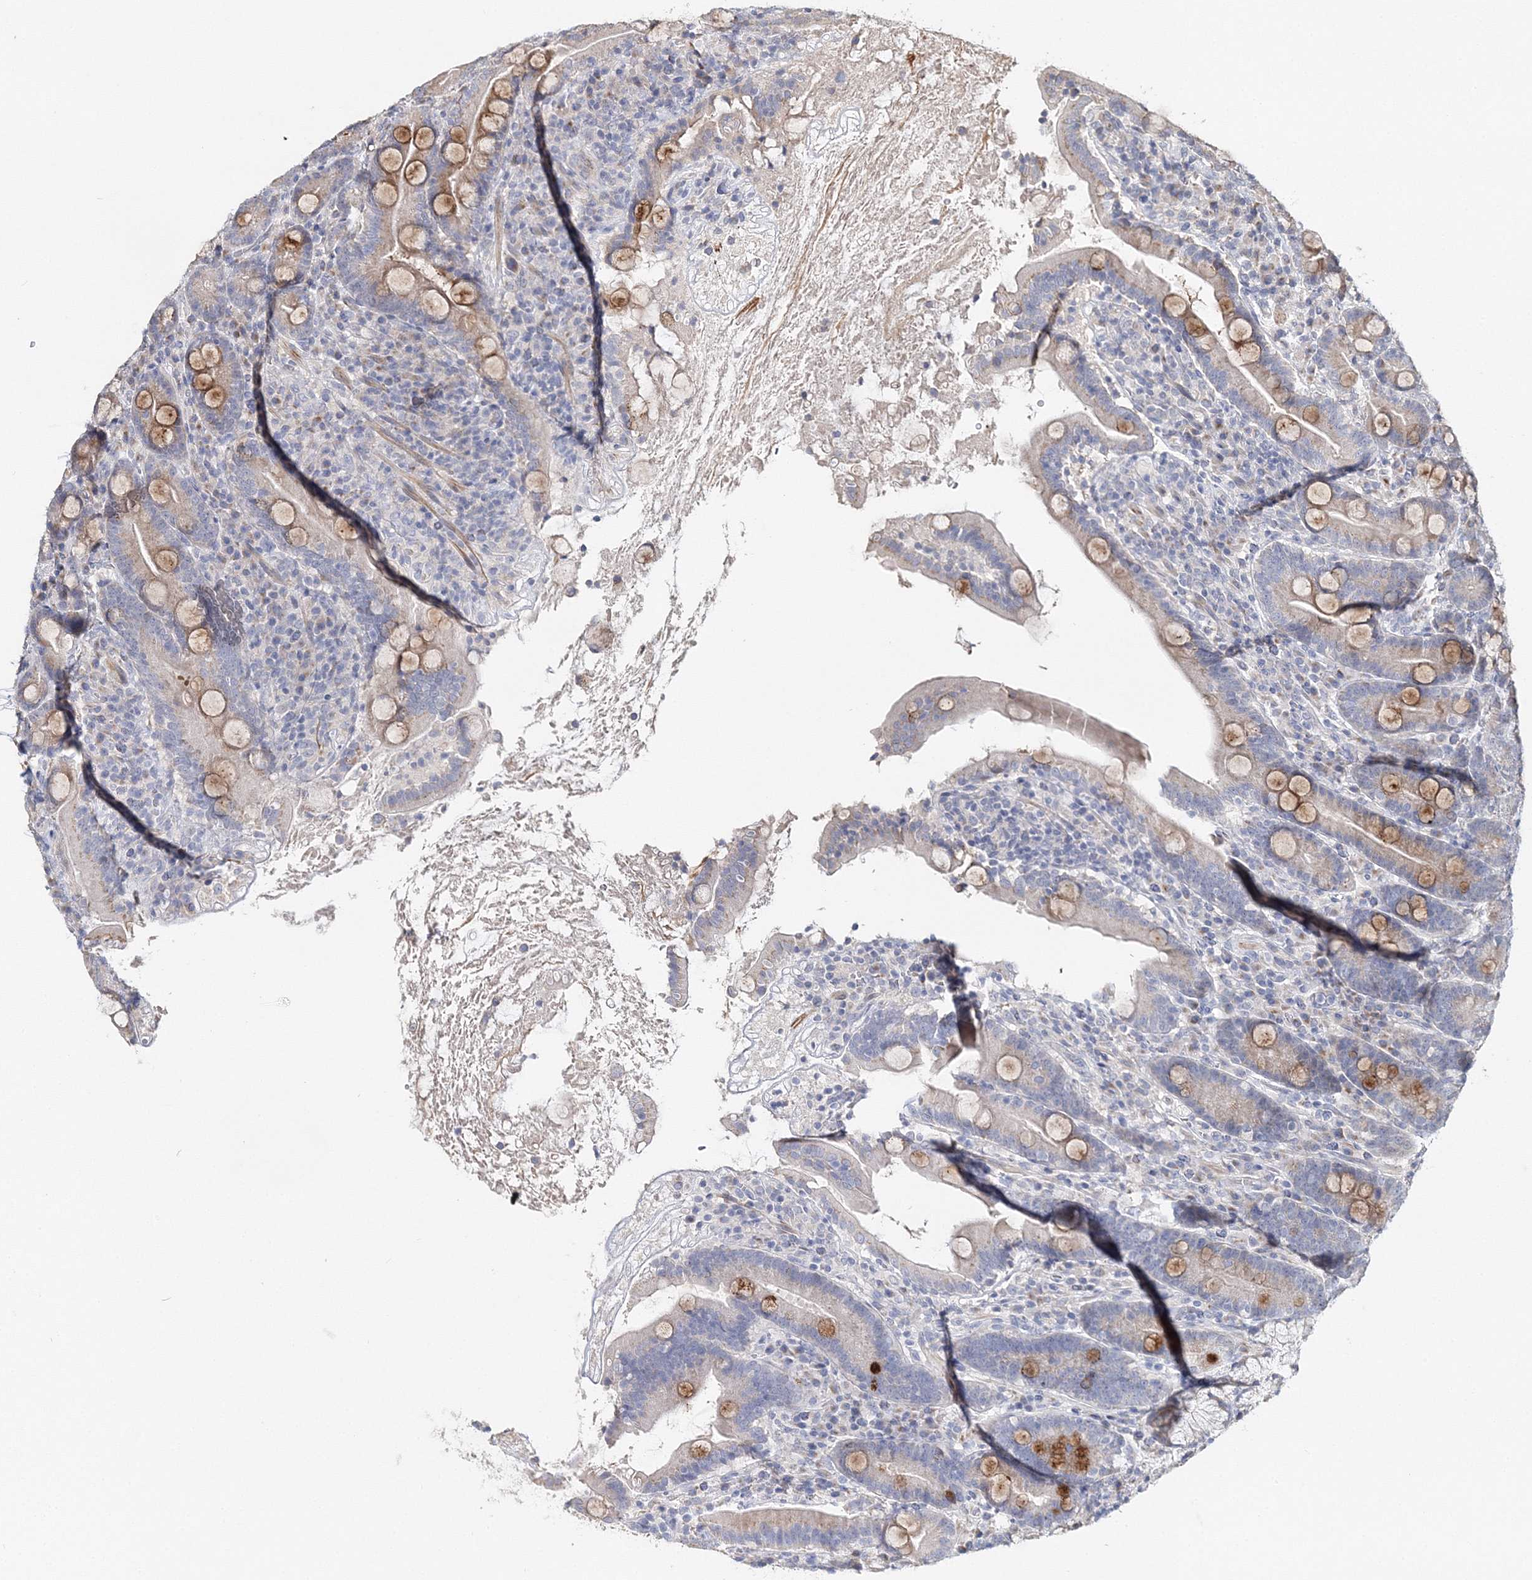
{"staining": {"intensity": "moderate", "quantity": "<25%", "location": "cytoplasmic/membranous"}, "tissue": "duodenum", "cell_type": "Glandular cells", "image_type": "normal", "snomed": [{"axis": "morphology", "description": "Normal tissue, NOS"}, {"axis": "topography", "description": "Duodenum"}], "caption": "Protein staining of normal duodenum displays moderate cytoplasmic/membranous positivity in about <25% of glandular cells.", "gene": "GJB5", "patient": {"sex": "male", "age": 35}}